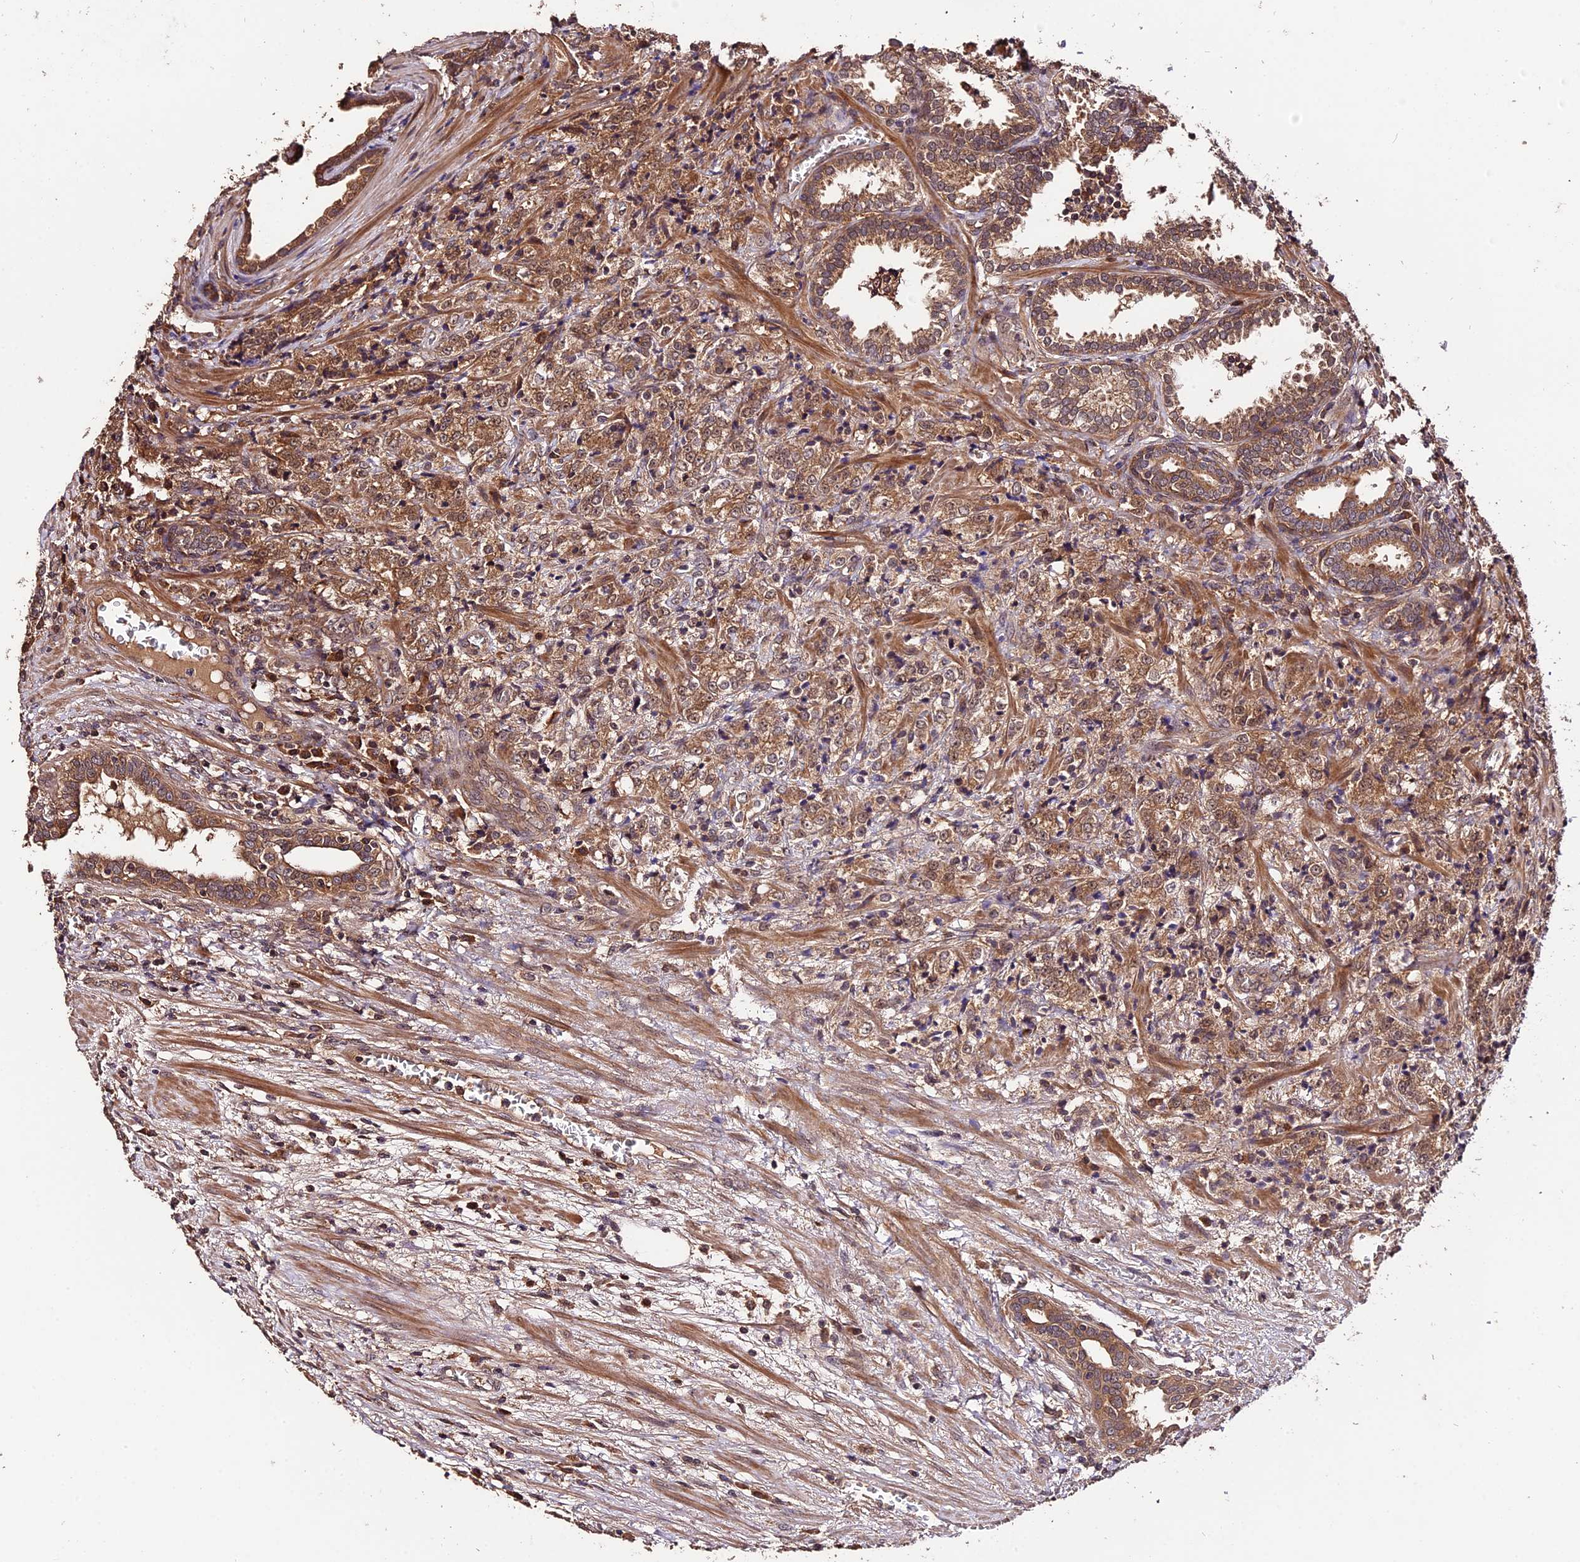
{"staining": {"intensity": "moderate", "quantity": ">75%", "location": "cytoplasmic/membranous"}, "tissue": "prostate cancer", "cell_type": "Tumor cells", "image_type": "cancer", "snomed": [{"axis": "morphology", "description": "Adenocarcinoma, High grade"}, {"axis": "topography", "description": "Prostate"}], "caption": "This photomicrograph exhibits prostate cancer (adenocarcinoma (high-grade)) stained with IHC to label a protein in brown. The cytoplasmic/membranous of tumor cells show moderate positivity for the protein. Nuclei are counter-stained blue.", "gene": "TRMT1", "patient": {"sex": "male", "age": 69}}